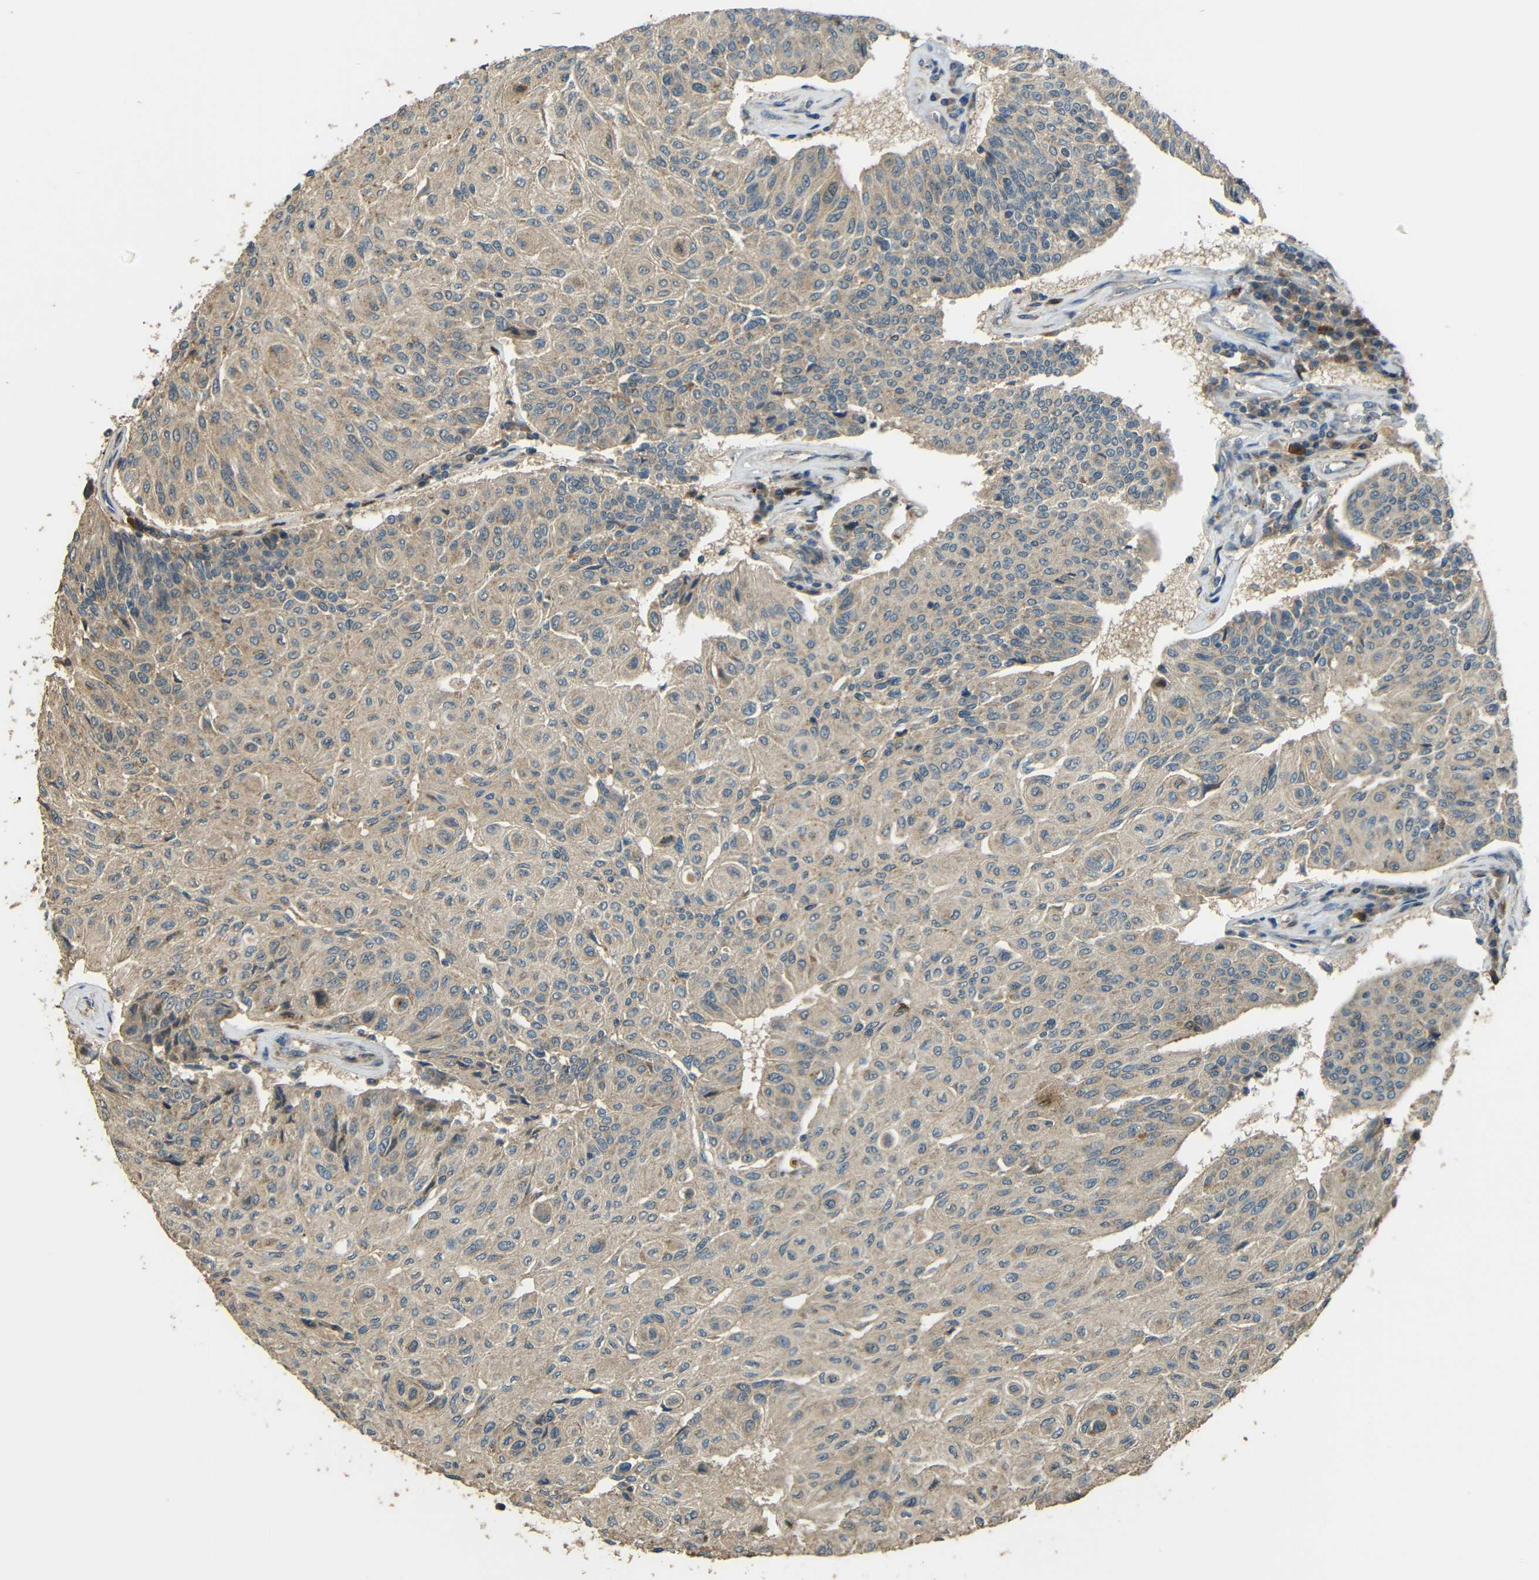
{"staining": {"intensity": "weak", "quantity": ">75%", "location": "cytoplasmic/membranous"}, "tissue": "urothelial cancer", "cell_type": "Tumor cells", "image_type": "cancer", "snomed": [{"axis": "morphology", "description": "Urothelial carcinoma, High grade"}, {"axis": "topography", "description": "Urinary bladder"}], "caption": "High-magnification brightfield microscopy of urothelial cancer stained with DAB (brown) and counterstained with hematoxylin (blue). tumor cells exhibit weak cytoplasmic/membranous staining is identified in about>75% of cells.", "gene": "ACACA", "patient": {"sex": "male", "age": 66}}